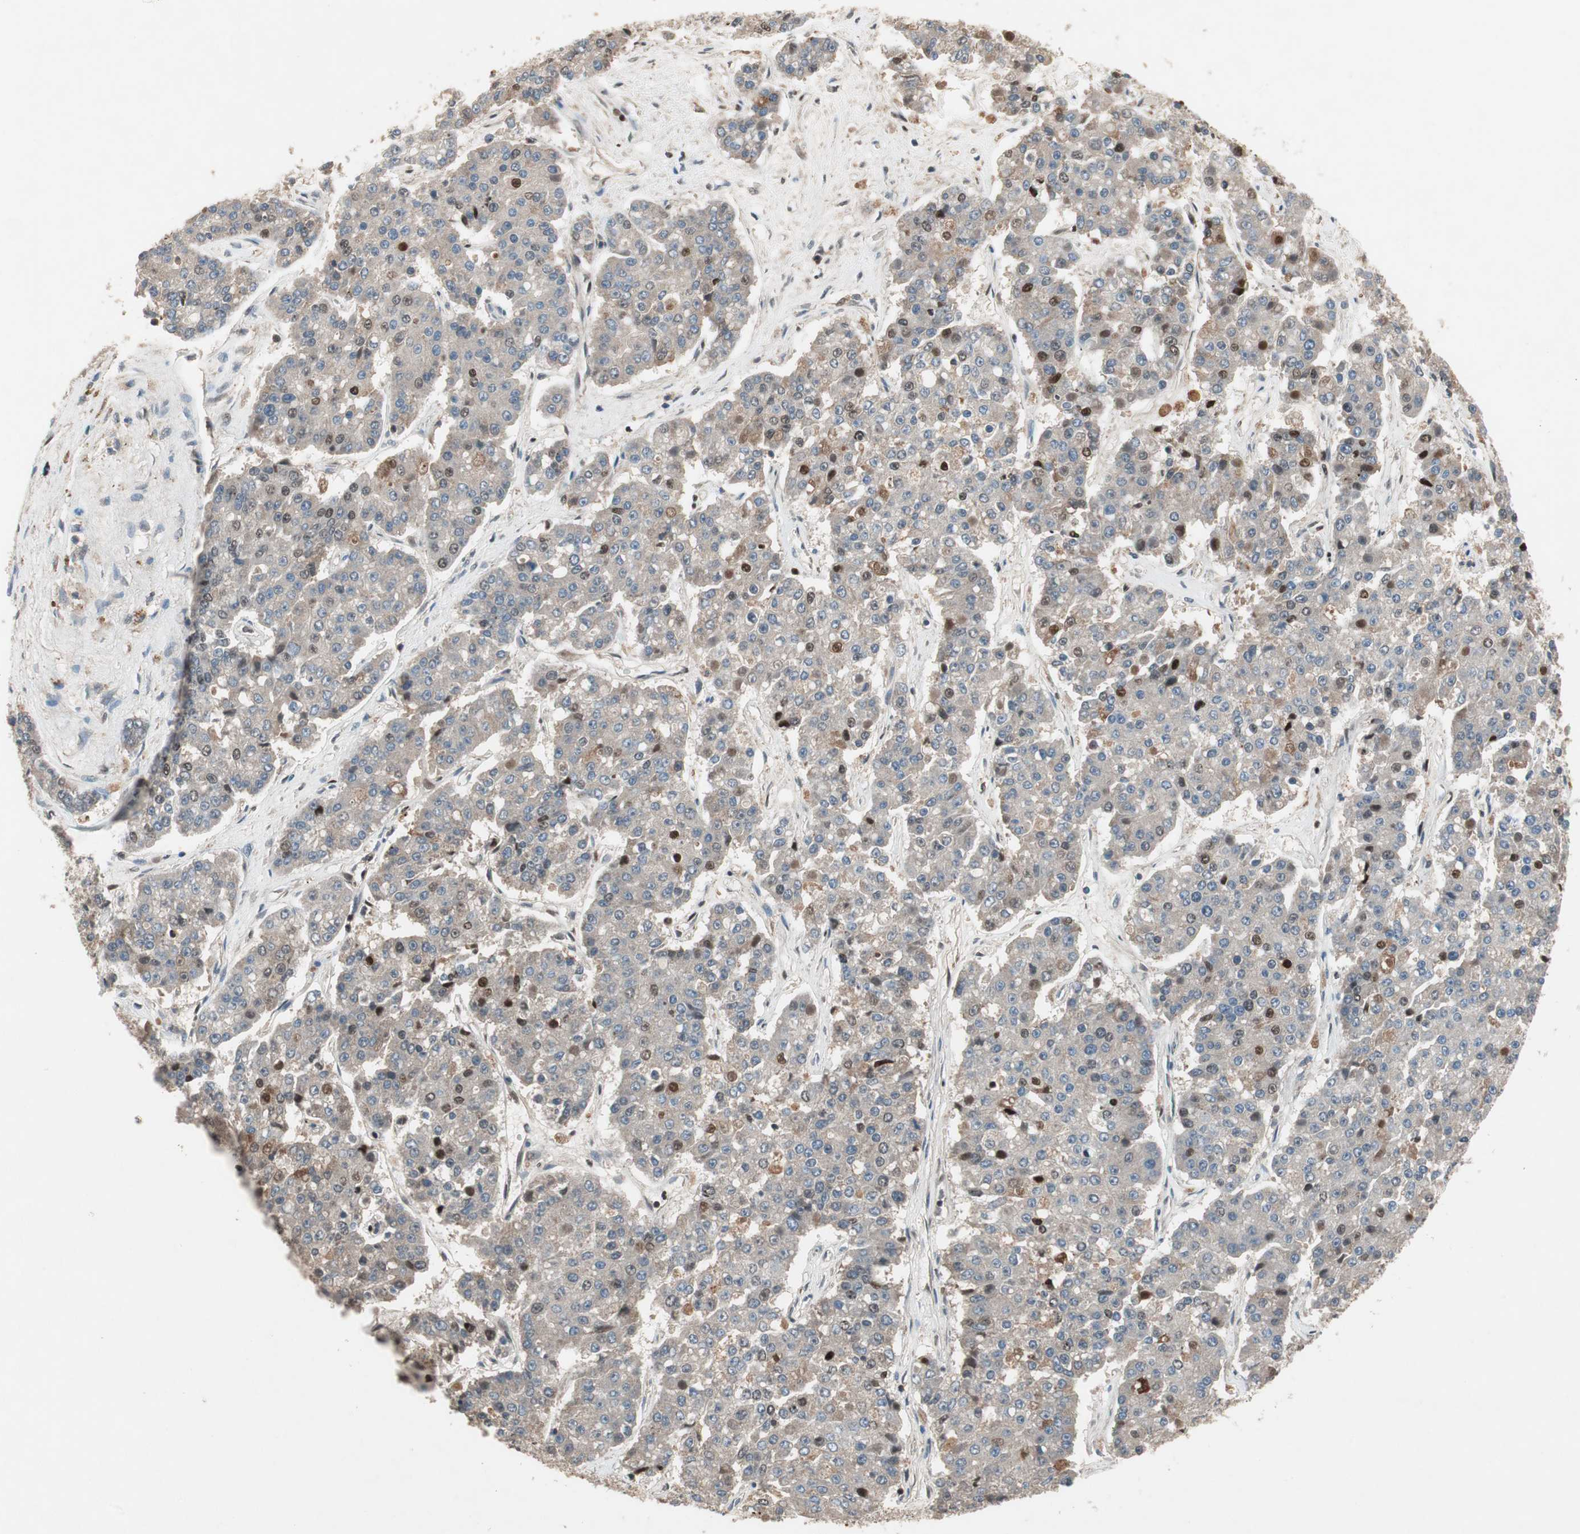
{"staining": {"intensity": "moderate", "quantity": "25%-75%", "location": "cytoplasmic/membranous,nuclear"}, "tissue": "pancreatic cancer", "cell_type": "Tumor cells", "image_type": "cancer", "snomed": [{"axis": "morphology", "description": "Adenocarcinoma, NOS"}, {"axis": "topography", "description": "Pancreas"}], "caption": "Human pancreatic cancer stained with a brown dye demonstrates moderate cytoplasmic/membranous and nuclear positive positivity in approximately 25%-75% of tumor cells.", "gene": "GART", "patient": {"sex": "male", "age": 50}}